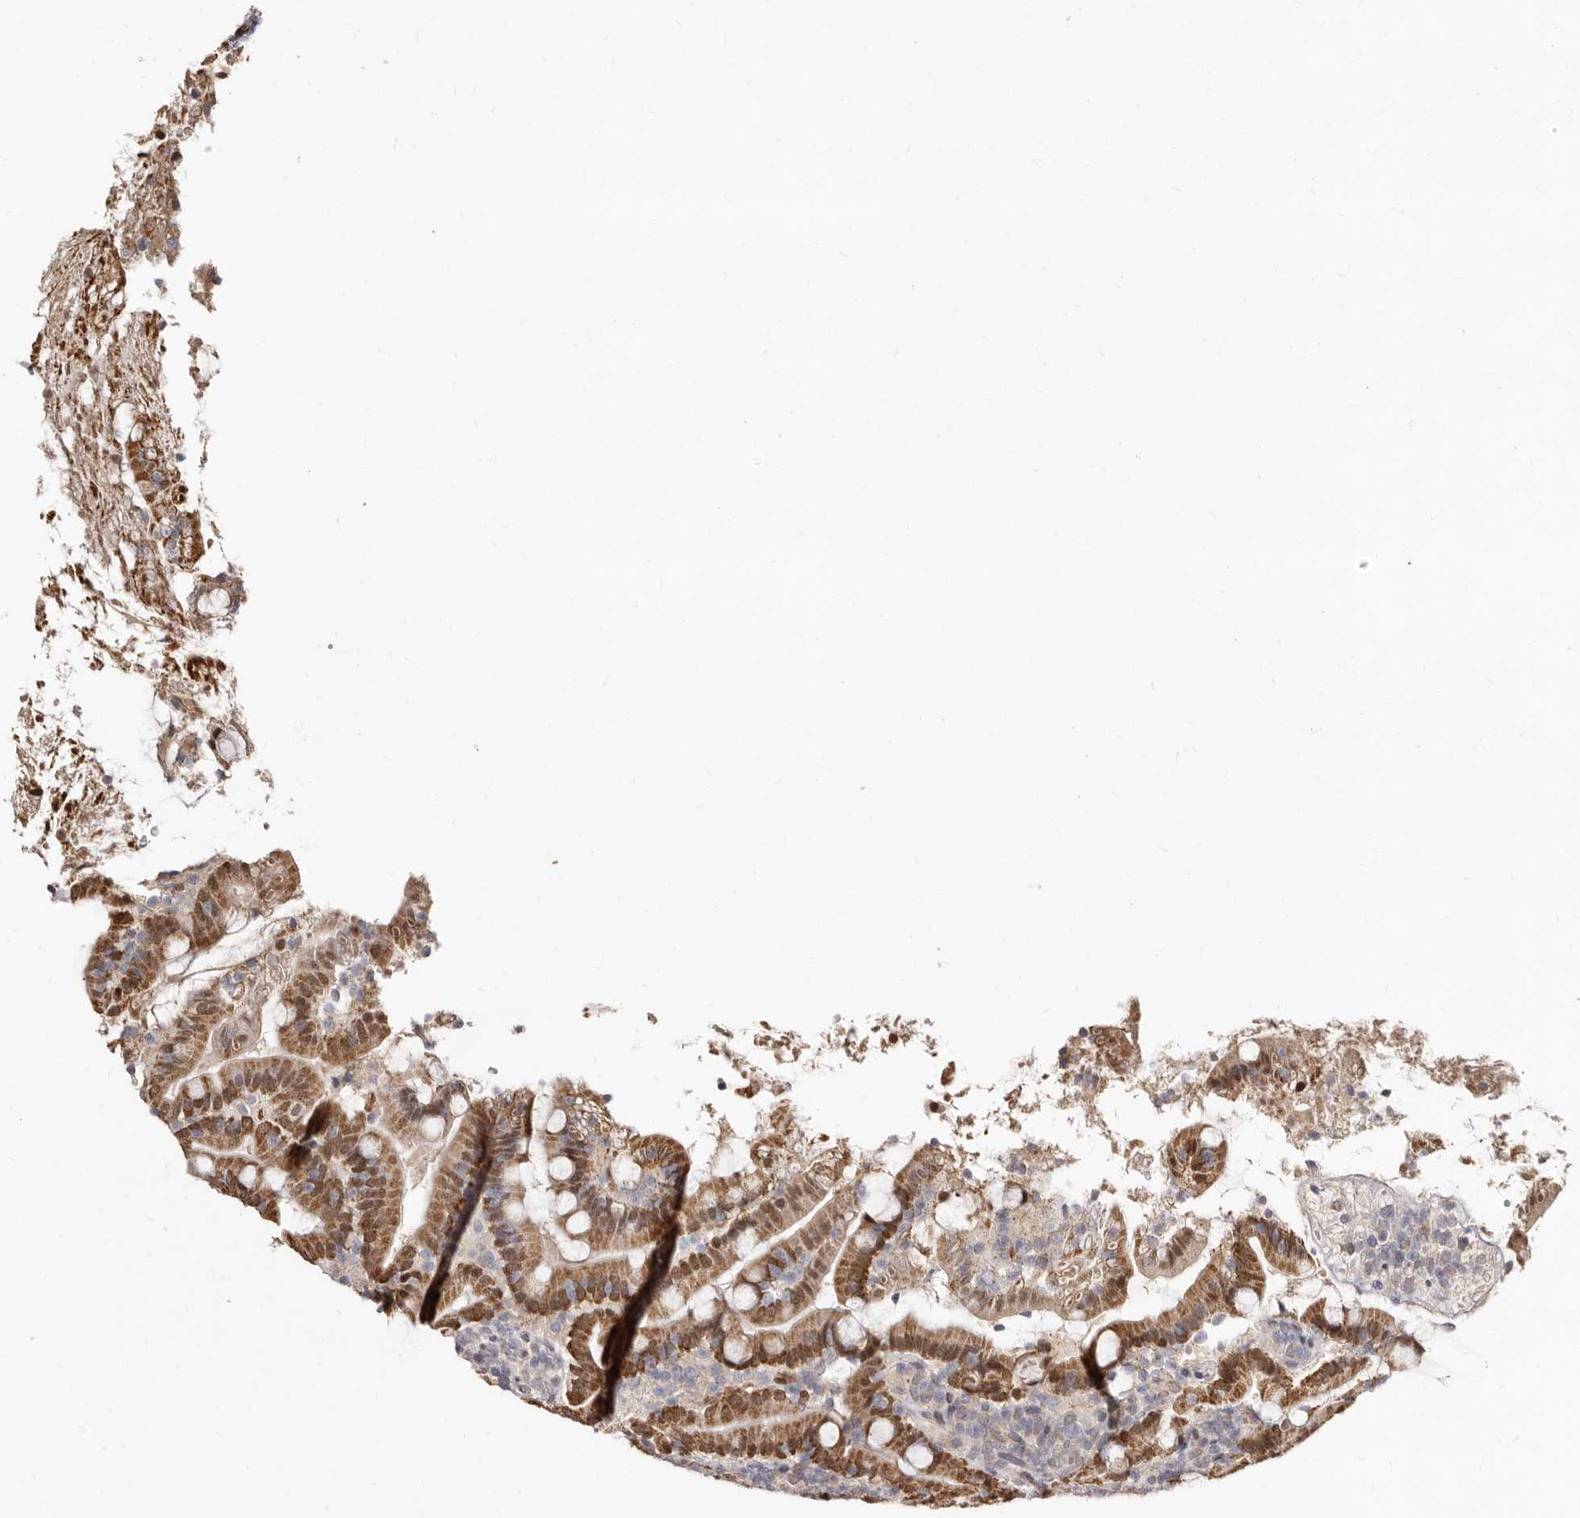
{"staining": {"intensity": "strong", "quantity": ">75%", "location": "cytoplasmic/membranous"}, "tissue": "duodenum", "cell_type": "Glandular cells", "image_type": "normal", "snomed": [{"axis": "morphology", "description": "Normal tissue, NOS"}, {"axis": "topography", "description": "Duodenum"}], "caption": "Brown immunohistochemical staining in normal duodenum reveals strong cytoplasmic/membranous staining in approximately >75% of glandular cells.", "gene": "LCORL", "patient": {"sex": "male", "age": 35}}